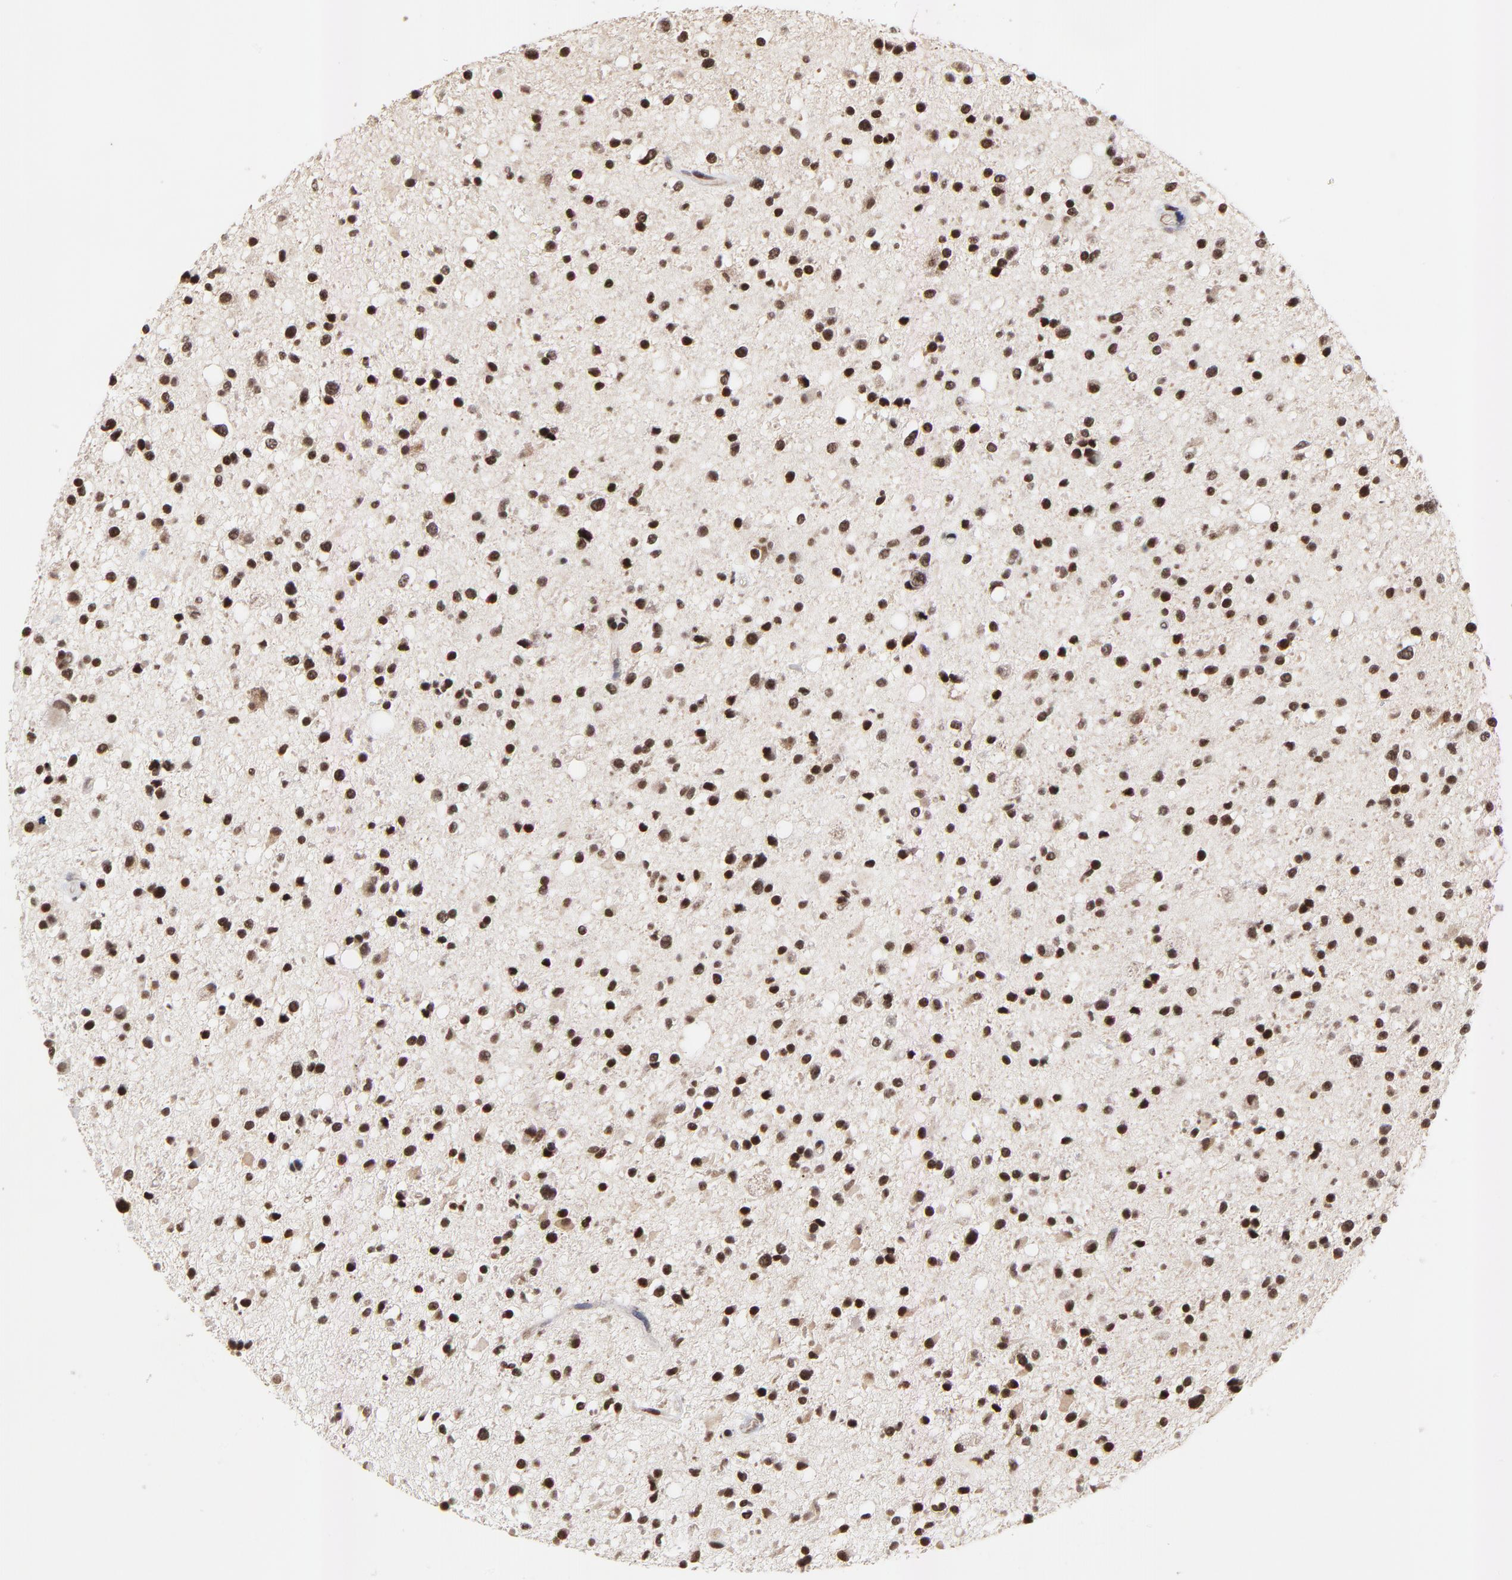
{"staining": {"intensity": "strong", "quantity": ">75%", "location": "nuclear"}, "tissue": "glioma", "cell_type": "Tumor cells", "image_type": "cancer", "snomed": [{"axis": "morphology", "description": "Glioma, malignant, High grade"}, {"axis": "topography", "description": "Brain"}], "caption": "Immunohistochemical staining of human malignant glioma (high-grade) displays high levels of strong nuclear protein staining in approximately >75% of tumor cells.", "gene": "ZNF777", "patient": {"sex": "male", "age": 33}}